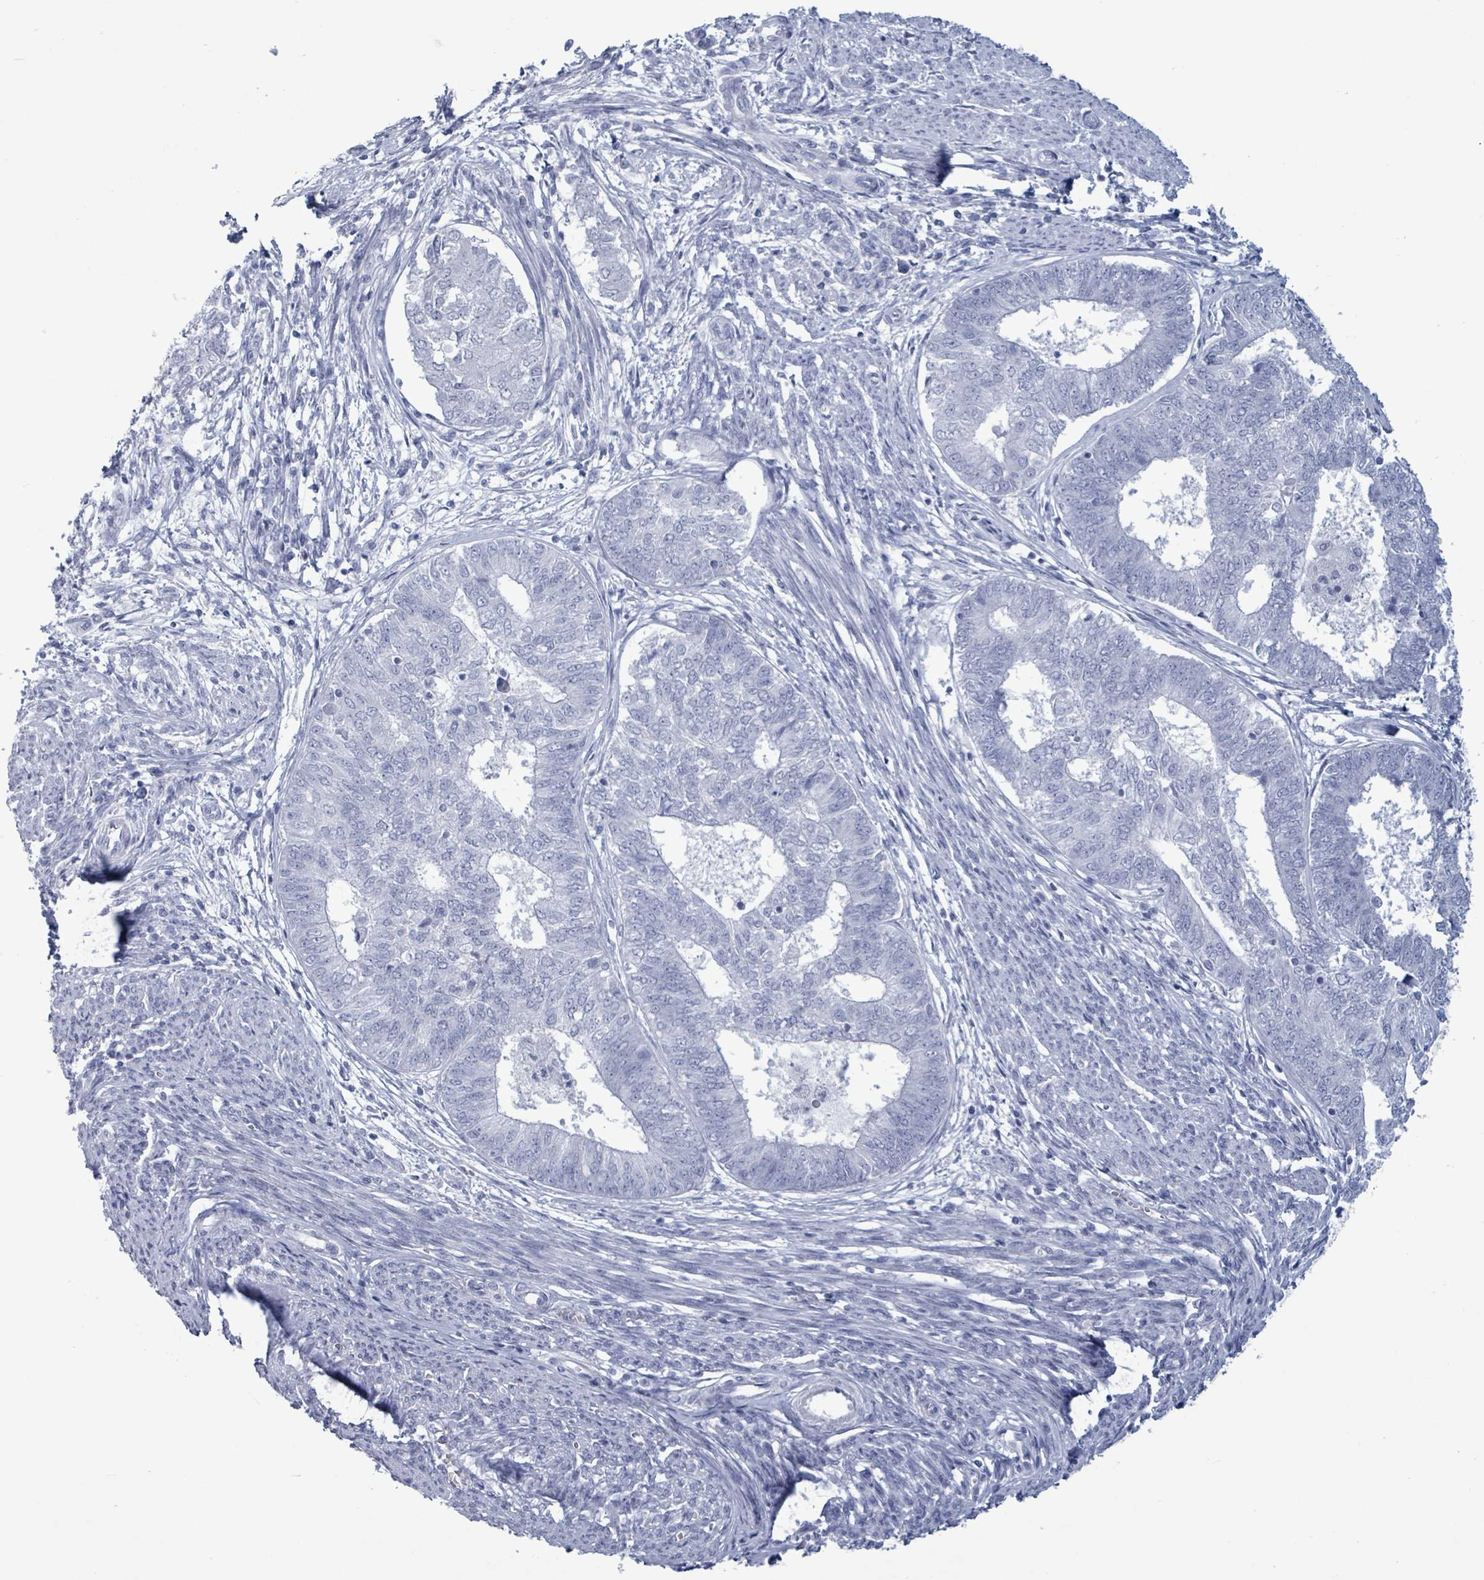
{"staining": {"intensity": "negative", "quantity": "none", "location": "none"}, "tissue": "endometrial cancer", "cell_type": "Tumor cells", "image_type": "cancer", "snomed": [{"axis": "morphology", "description": "Adenocarcinoma, NOS"}, {"axis": "topography", "description": "Endometrium"}], "caption": "This is an immunohistochemistry (IHC) histopathology image of human adenocarcinoma (endometrial). There is no staining in tumor cells.", "gene": "NKX2-1", "patient": {"sex": "female", "age": 62}}